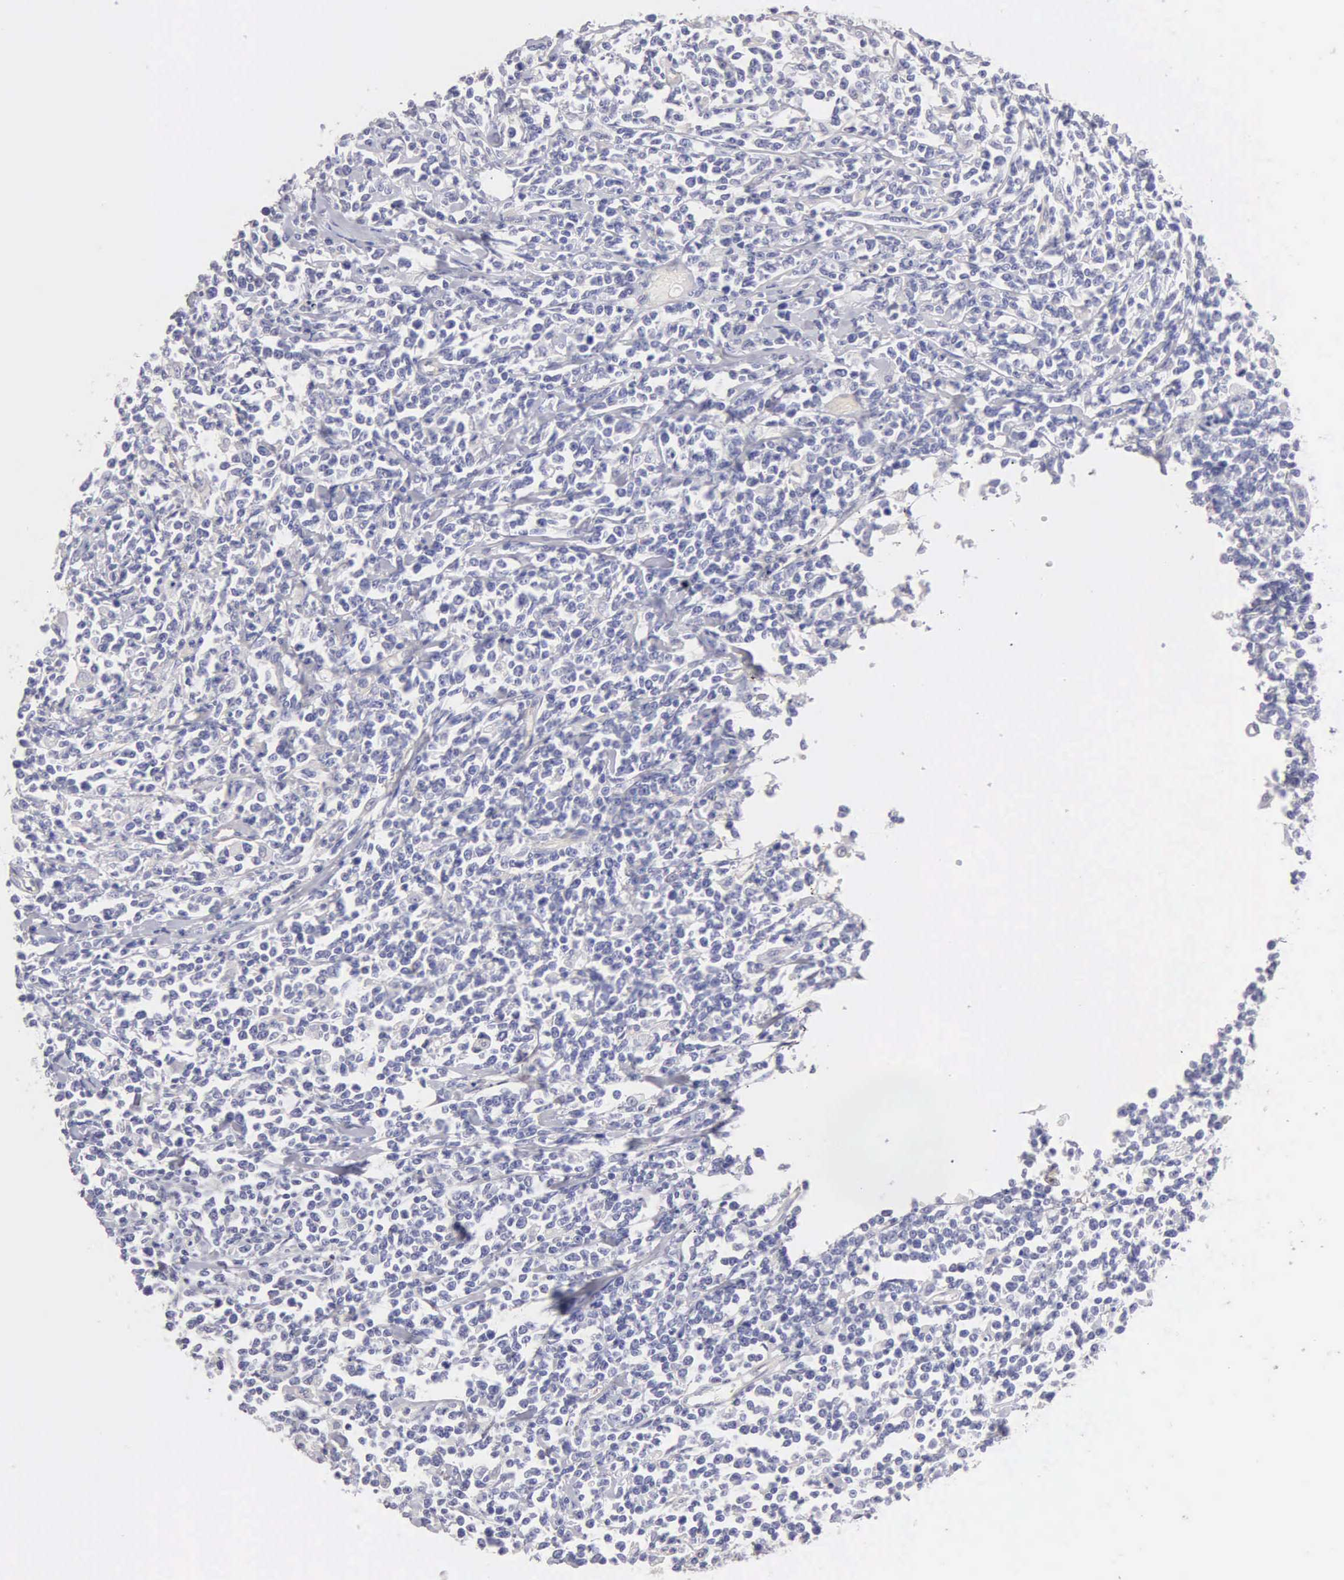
{"staining": {"intensity": "negative", "quantity": "none", "location": "none"}, "tissue": "lymphoma", "cell_type": "Tumor cells", "image_type": "cancer", "snomed": [{"axis": "morphology", "description": "Malignant lymphoma, non-Hodgkin's type, High grade"}, {"axis": "topography", "description": "Colon"}], "caption": "Protein analysis of lymphoma demonstrates no significant expression in tumor cells.", "gene": "APP", "patient": {"sex": "male", "age": 82}}